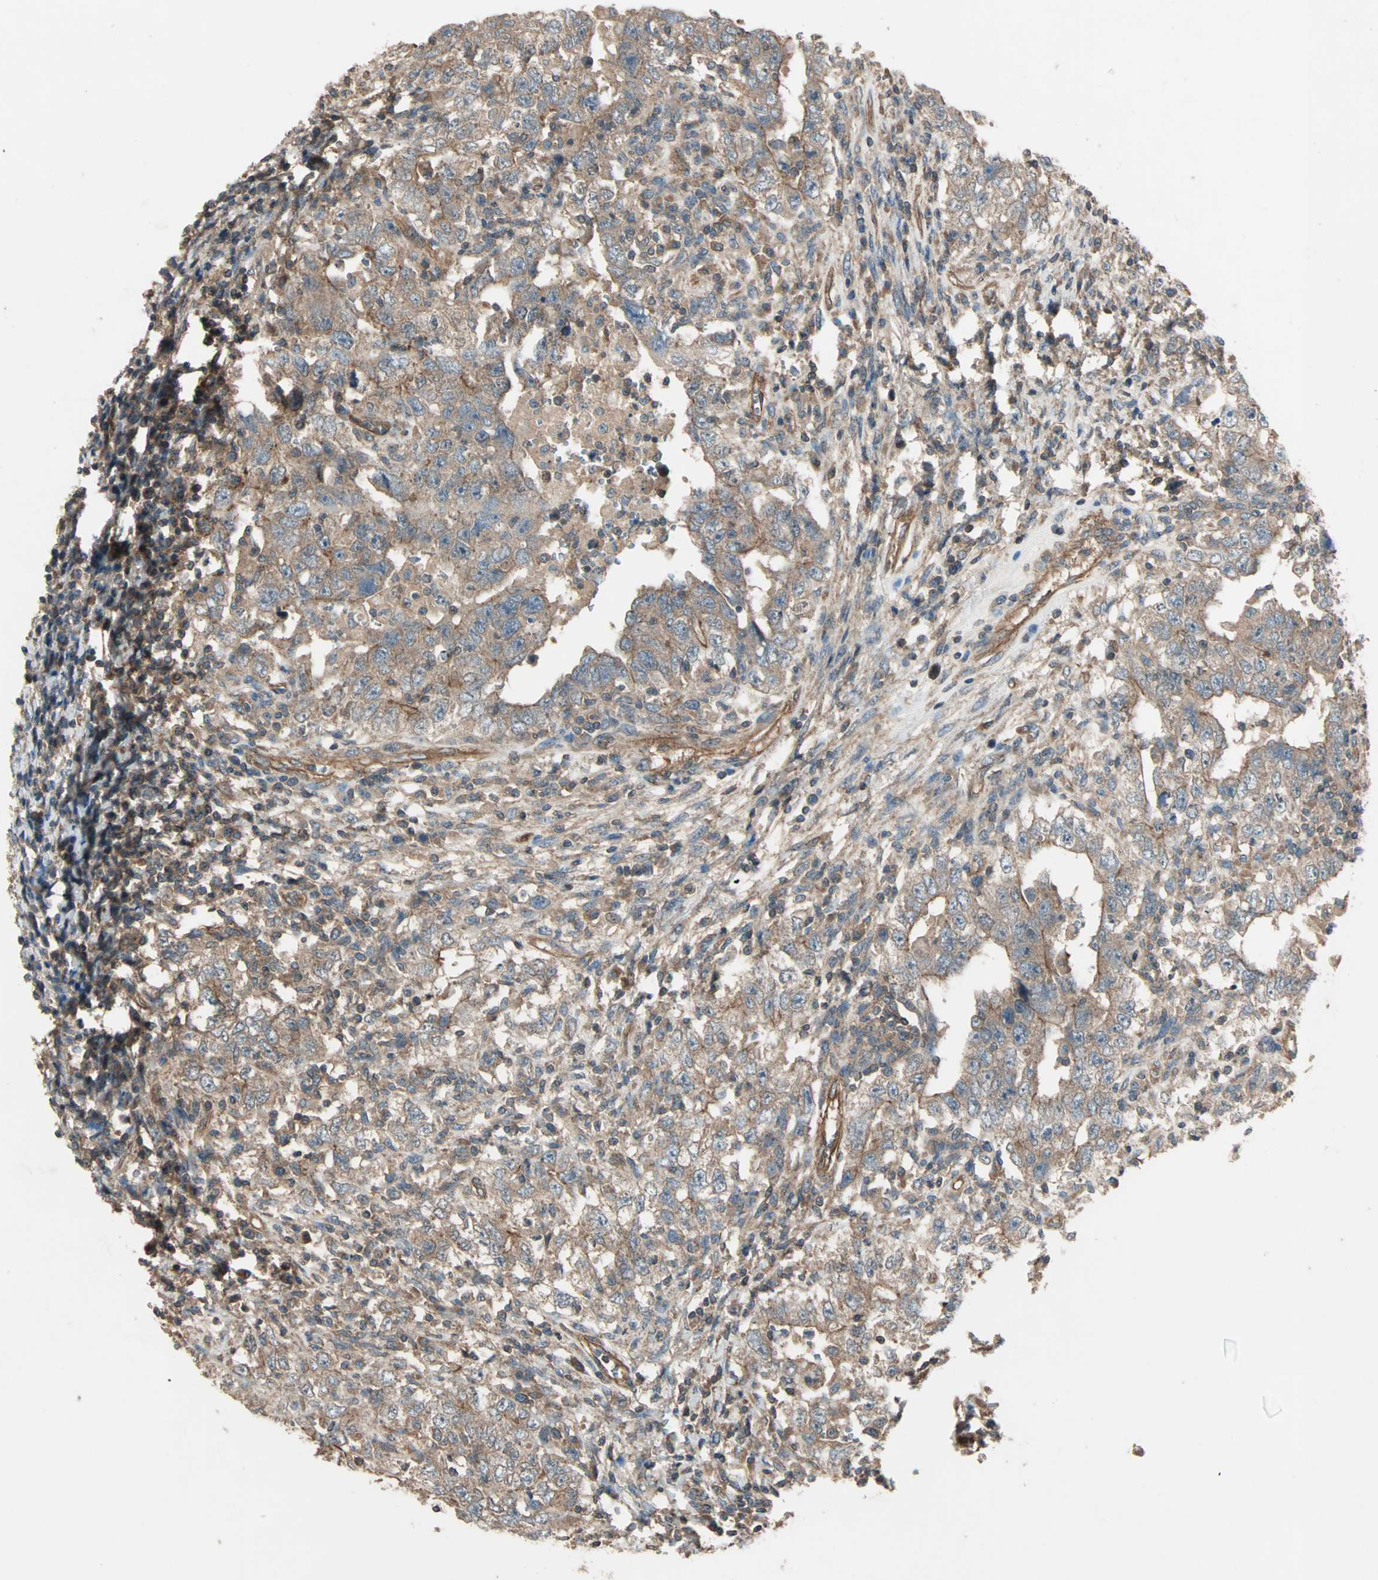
{"staining": {"intensity": "moderate", "quantity": ">75%", "location": "cytoplasmic/membranous"}, "tissue": "testis cancer", "cell_type": "Tumor cells", "image_type": "cancer", "snomed": [{"axis": "morphology", "description": "Carcinoma, Embryonal, NOS"}, {"axis": "topography", "description": "Testis"}], "caption": "High-magnification brightfield microscopy of testis embryonal carcinoma stained with DAB (brown) and counterstained with hematoxylin (blue). tumor cells exhibit moderate cytoplasmic/membranous staining is identified in about>75% of cells.", "gene": "GCK", "patient": {"sex": "male", "age": 26}}